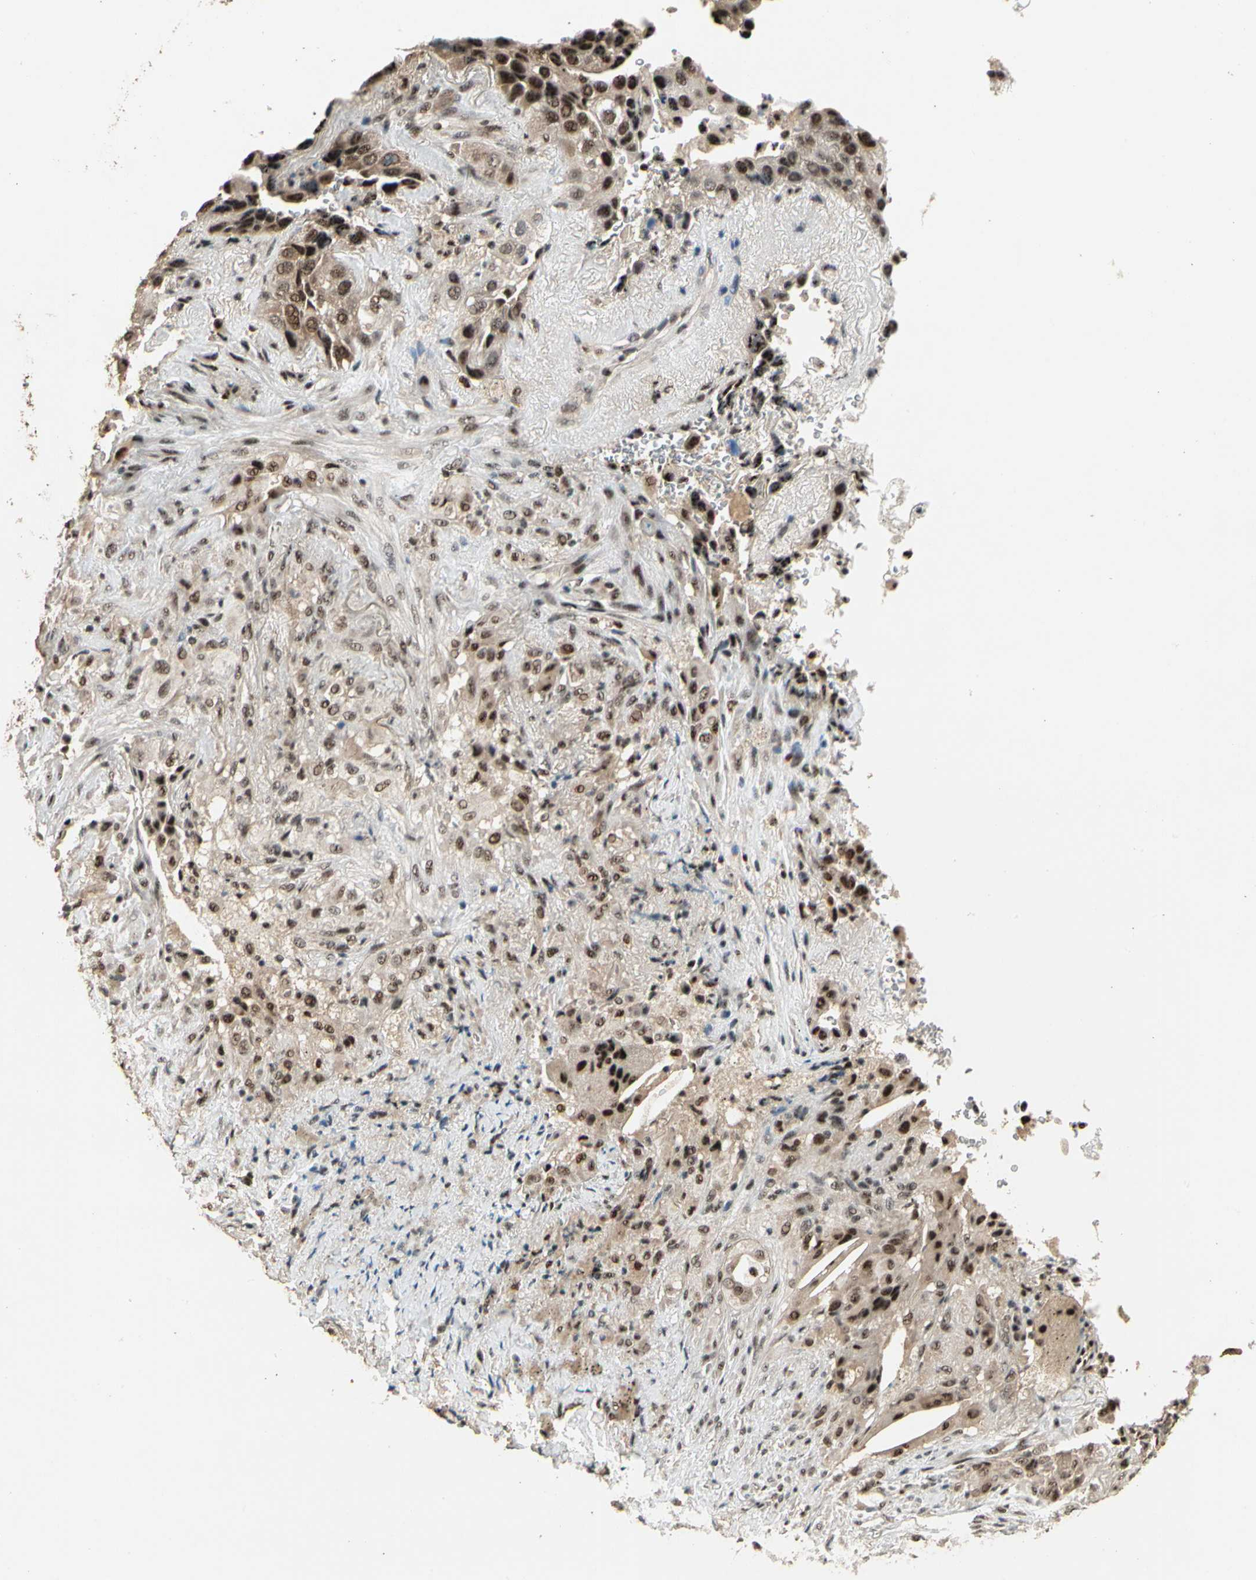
{"staining": {"intensity": "moderate", "quantity": ">75%", "location": "cytoplasmic/membranous,nuclear"}, "tissue": "lung cancer", "cell_type": "Tumor cells", "image_type": "cancer", "snomed": [{"axis": "morphology", "description": "Squamous cell carcinoma, NOS"}, {"axis": "topography", "description": "Lung"}], "caption": "Immunohistochemistry micrograph of neoplastic tissue: human lung cancer stained using immunohistochemistry exhibits medium levels of moderate protein expression localized specifically in the cytoplasmic/membranous and nuclear of tumor cells, appearing as a cytoplasmic/membranous and nuclear brown color.", "gene": "RBM25", "patient": {"sex": "male", "age": 54}}